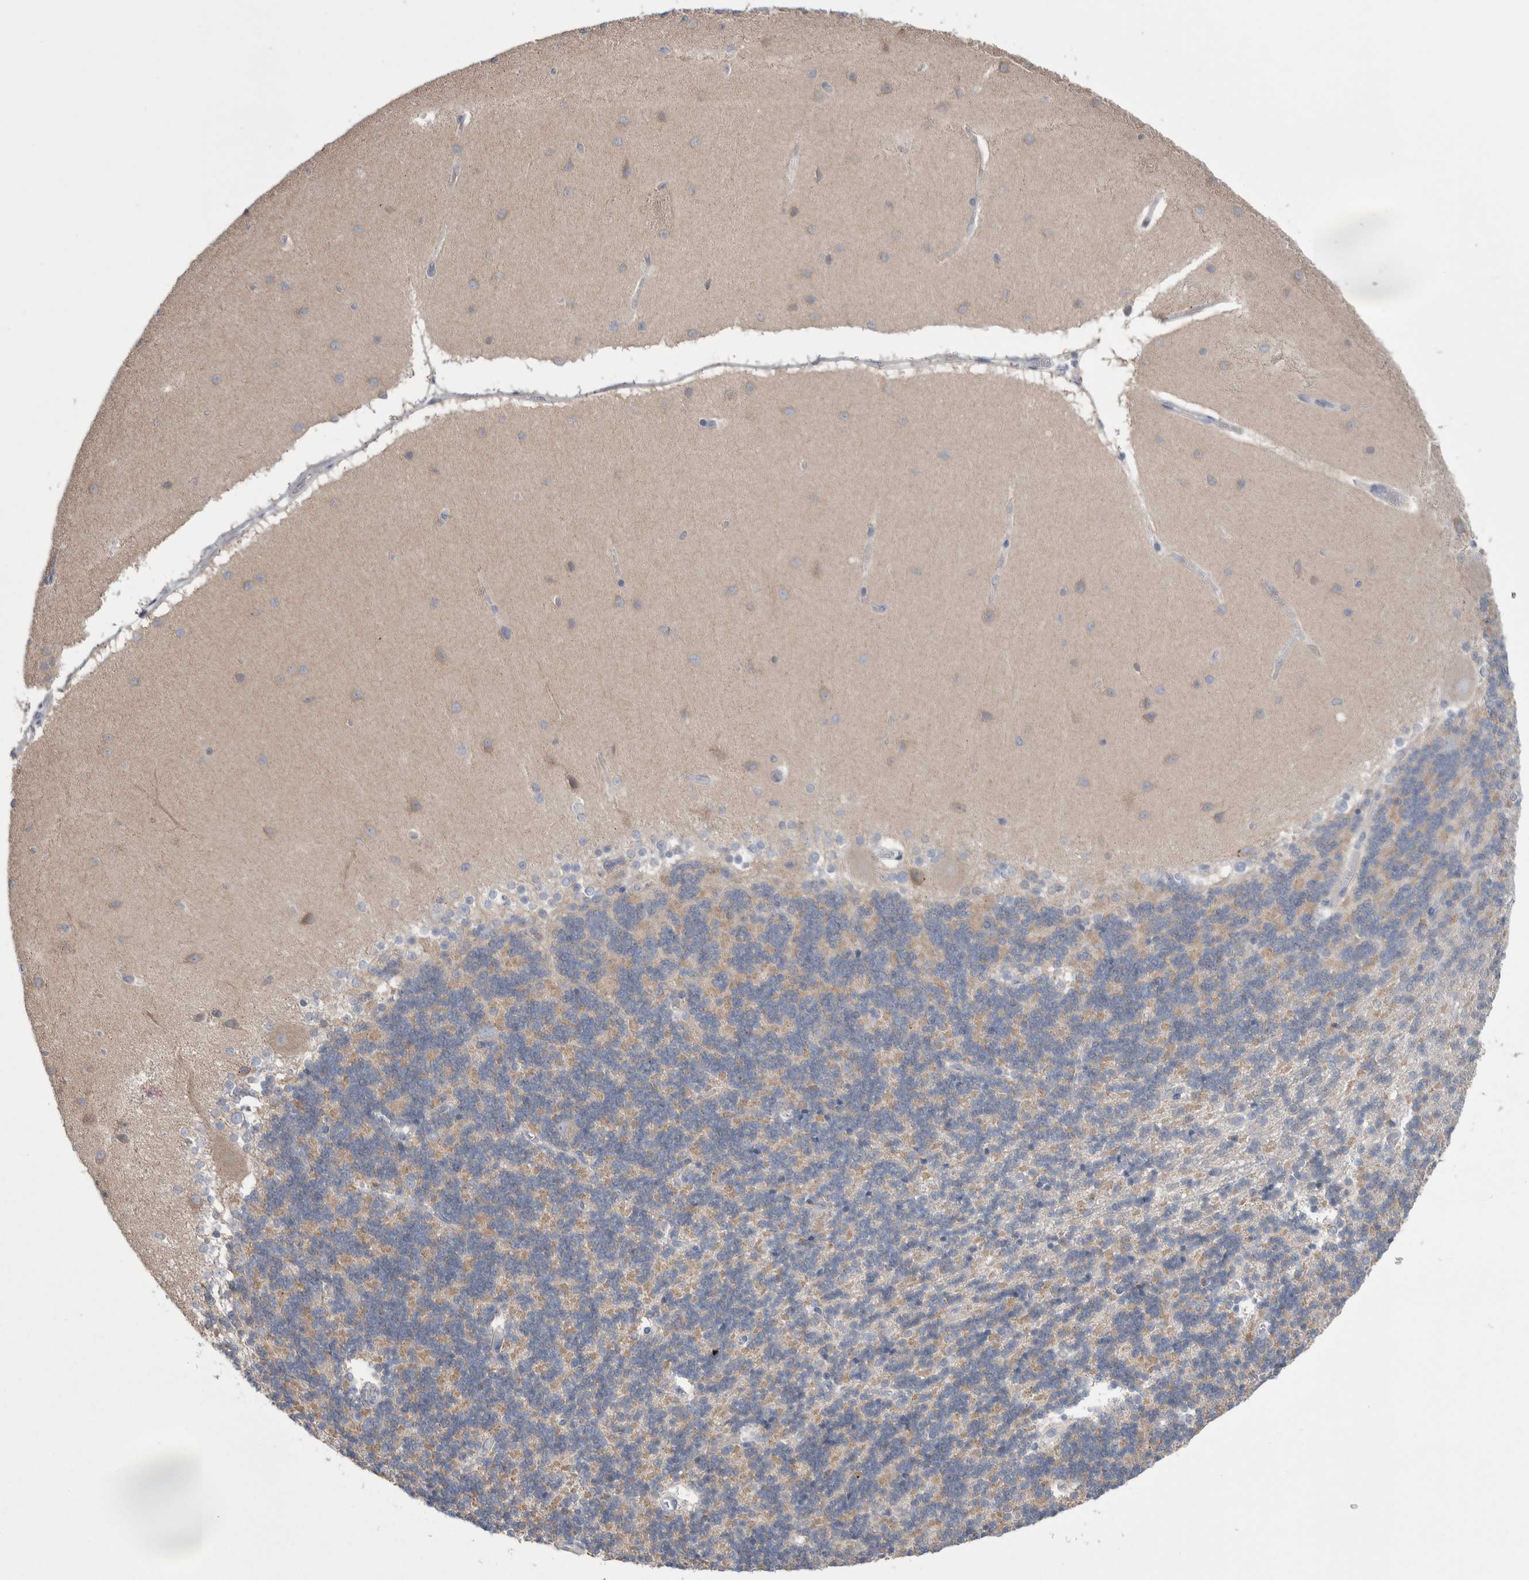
{"staining": {"intensity": "weak", "quantity": ">75%", "location": "cytoplasmic/membranous"}, "tissue": "cerebellum", "cell_type": "Cells in granular layer", "image_type": "normal", "snomed": [{"axis": "morphology", "description": "Normal tissue, NOS"}, {"axis": "topography", "description": "Cerebellum"}], "caption": "Immunohistochemical staining of unremarkable cerebellum reveals weak cytoplasmic/membranous protein staining in approximately >75% of cells in granular layer.", "gene": "GPHN", "patient": {"sex": "female", "age": 54}}